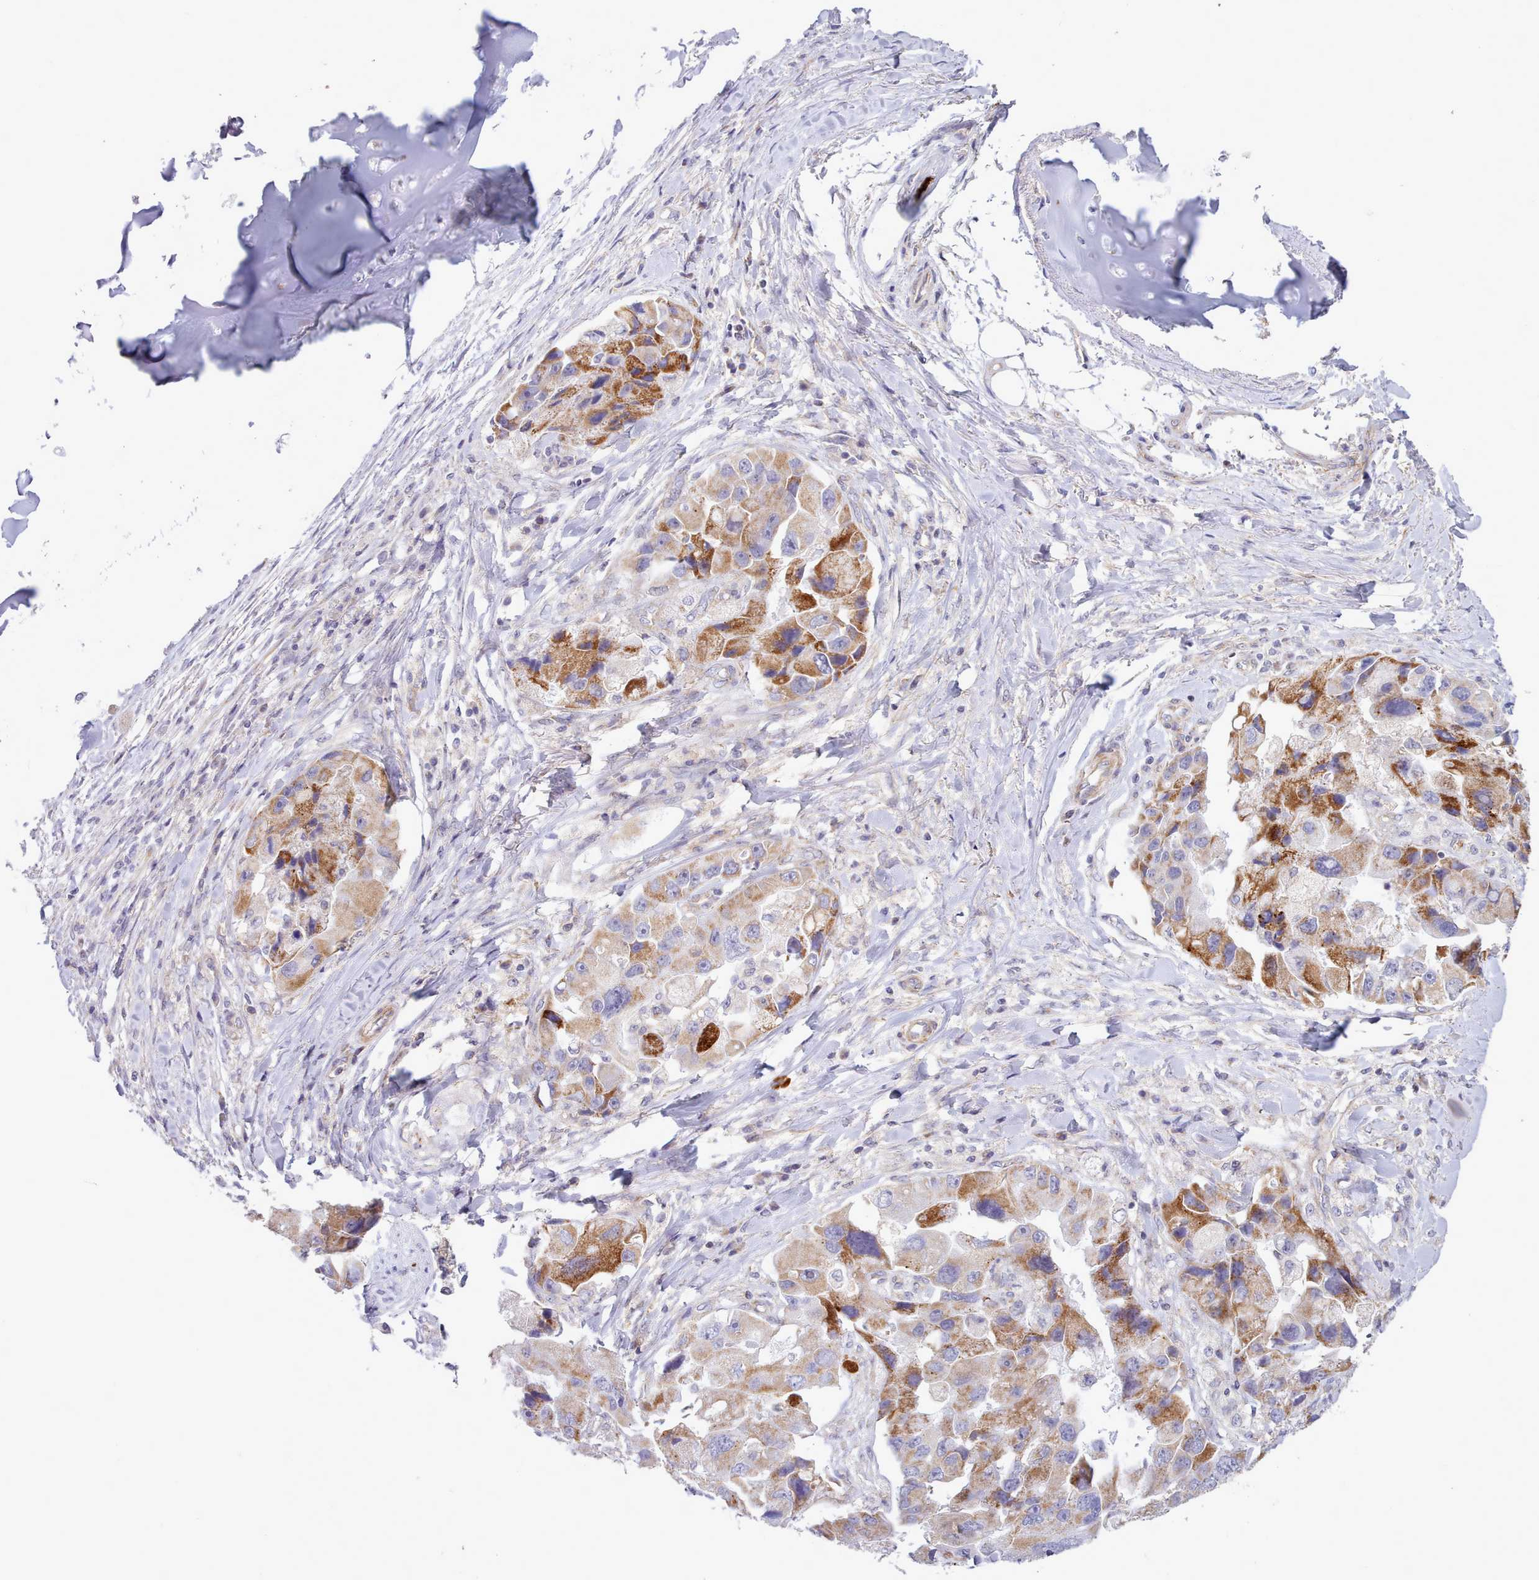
{"staining": {"intensity": "moderate", "quantity": "25%-75%", "location": "cytoplasmic/membranous"}, "tissue": "lung cancer", "cell_type": "Tumor cells", "image_type": "cancer", "snomed": [{"axis": "morphology", "description": "Adenocarcinoma, NOS"}, {"axis": "topography", "description": "Lung"}], "caption": "Human lung cancer stained for a protein (brown) exhibits moderate cytoplasmic/membranous positive staining in approximately 25%-75% of tumor cells.", "gene": "MRPL21", "patient": {"sex": "female", "age": 54}}